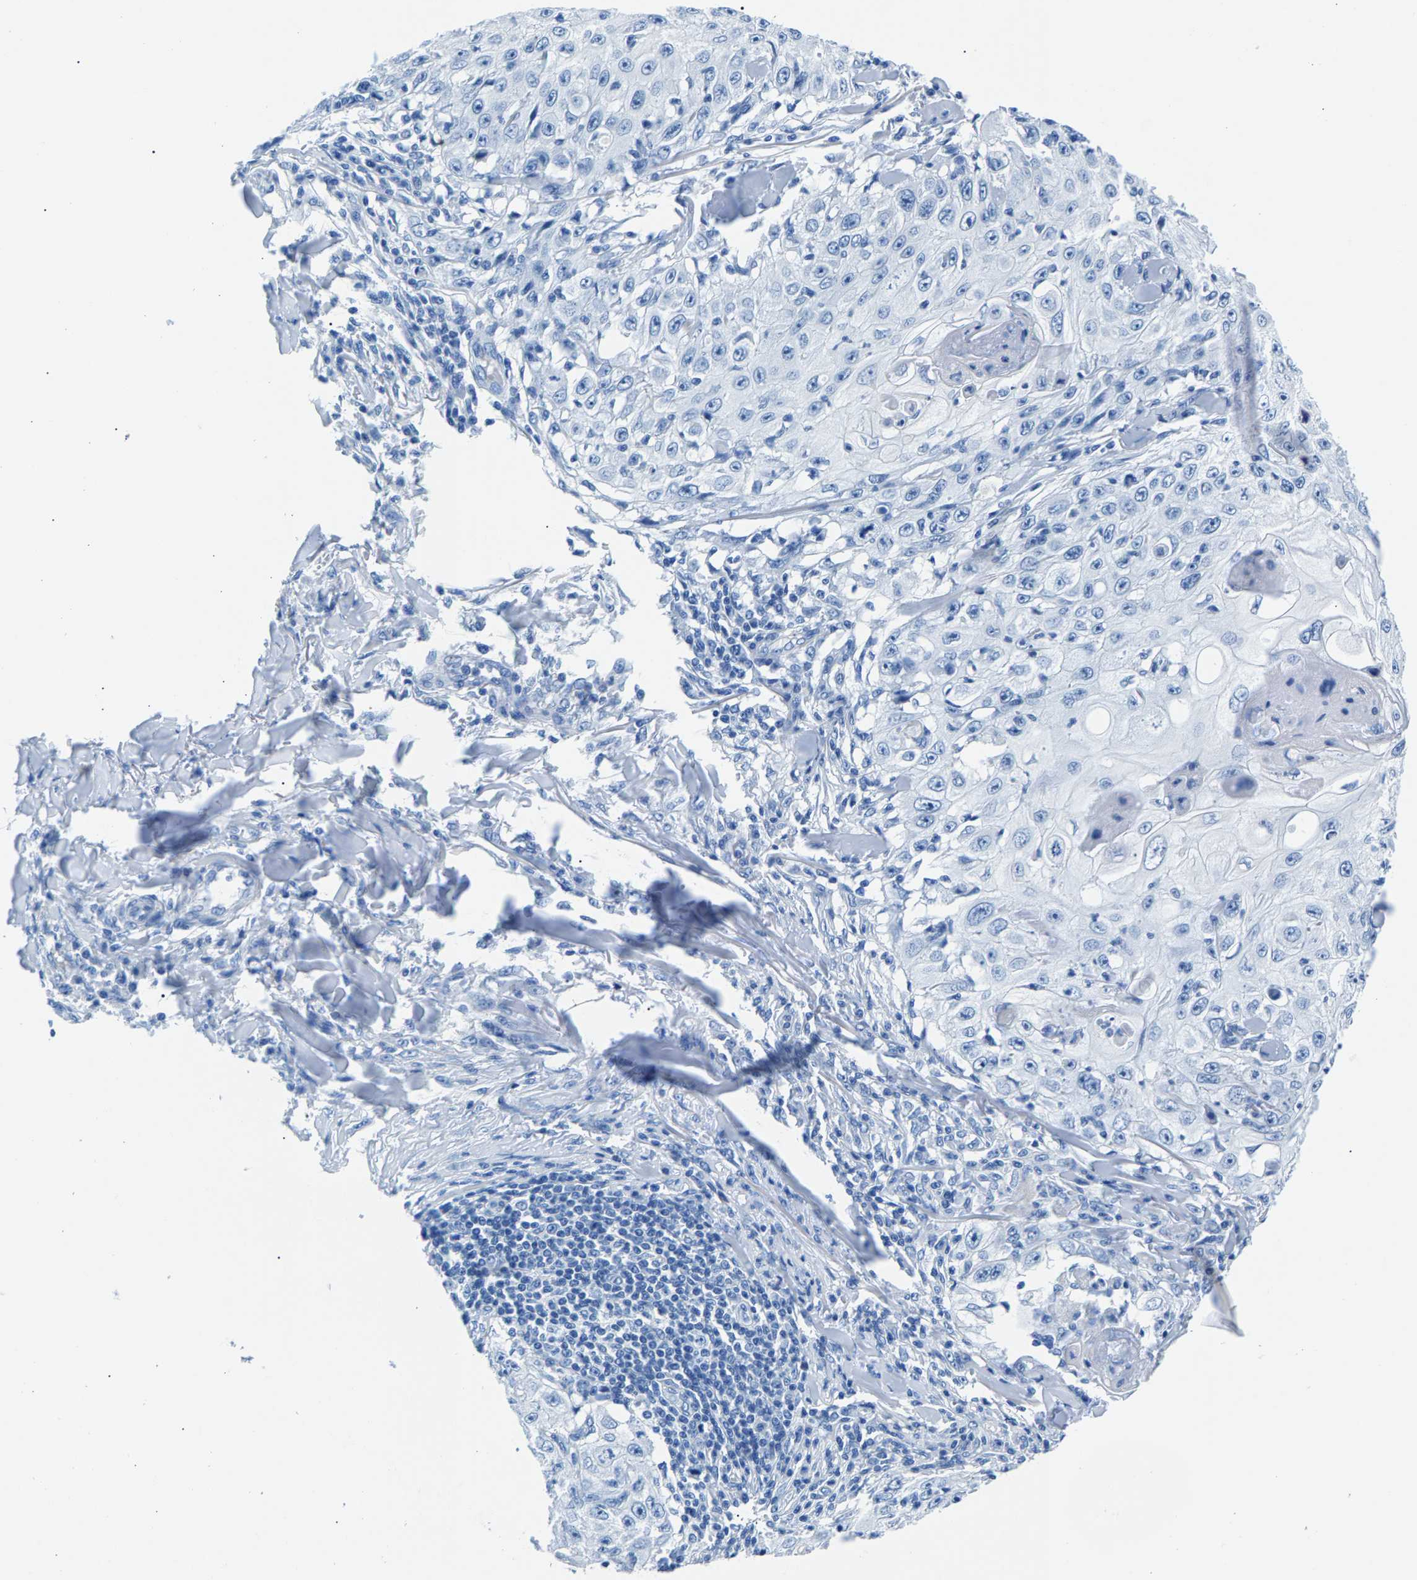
{"staining": {"intensity": "negative", "quantity": "none", "location": "none"}, "tissue": "skin cancer", "cell_type": "Tumor cells", "image_type": "cancer", "snomed": [{"axis": "morphology", "description": "Squamous cell carcinoma, NOS"}, {"axis": "topography", "description": "Skin"}], "caption": "The image shows no significant expression in tumor cells of skin squamous cell carcinoma.", "gene": "CPS1", "patient": {"sex": "male", "age": 86}}